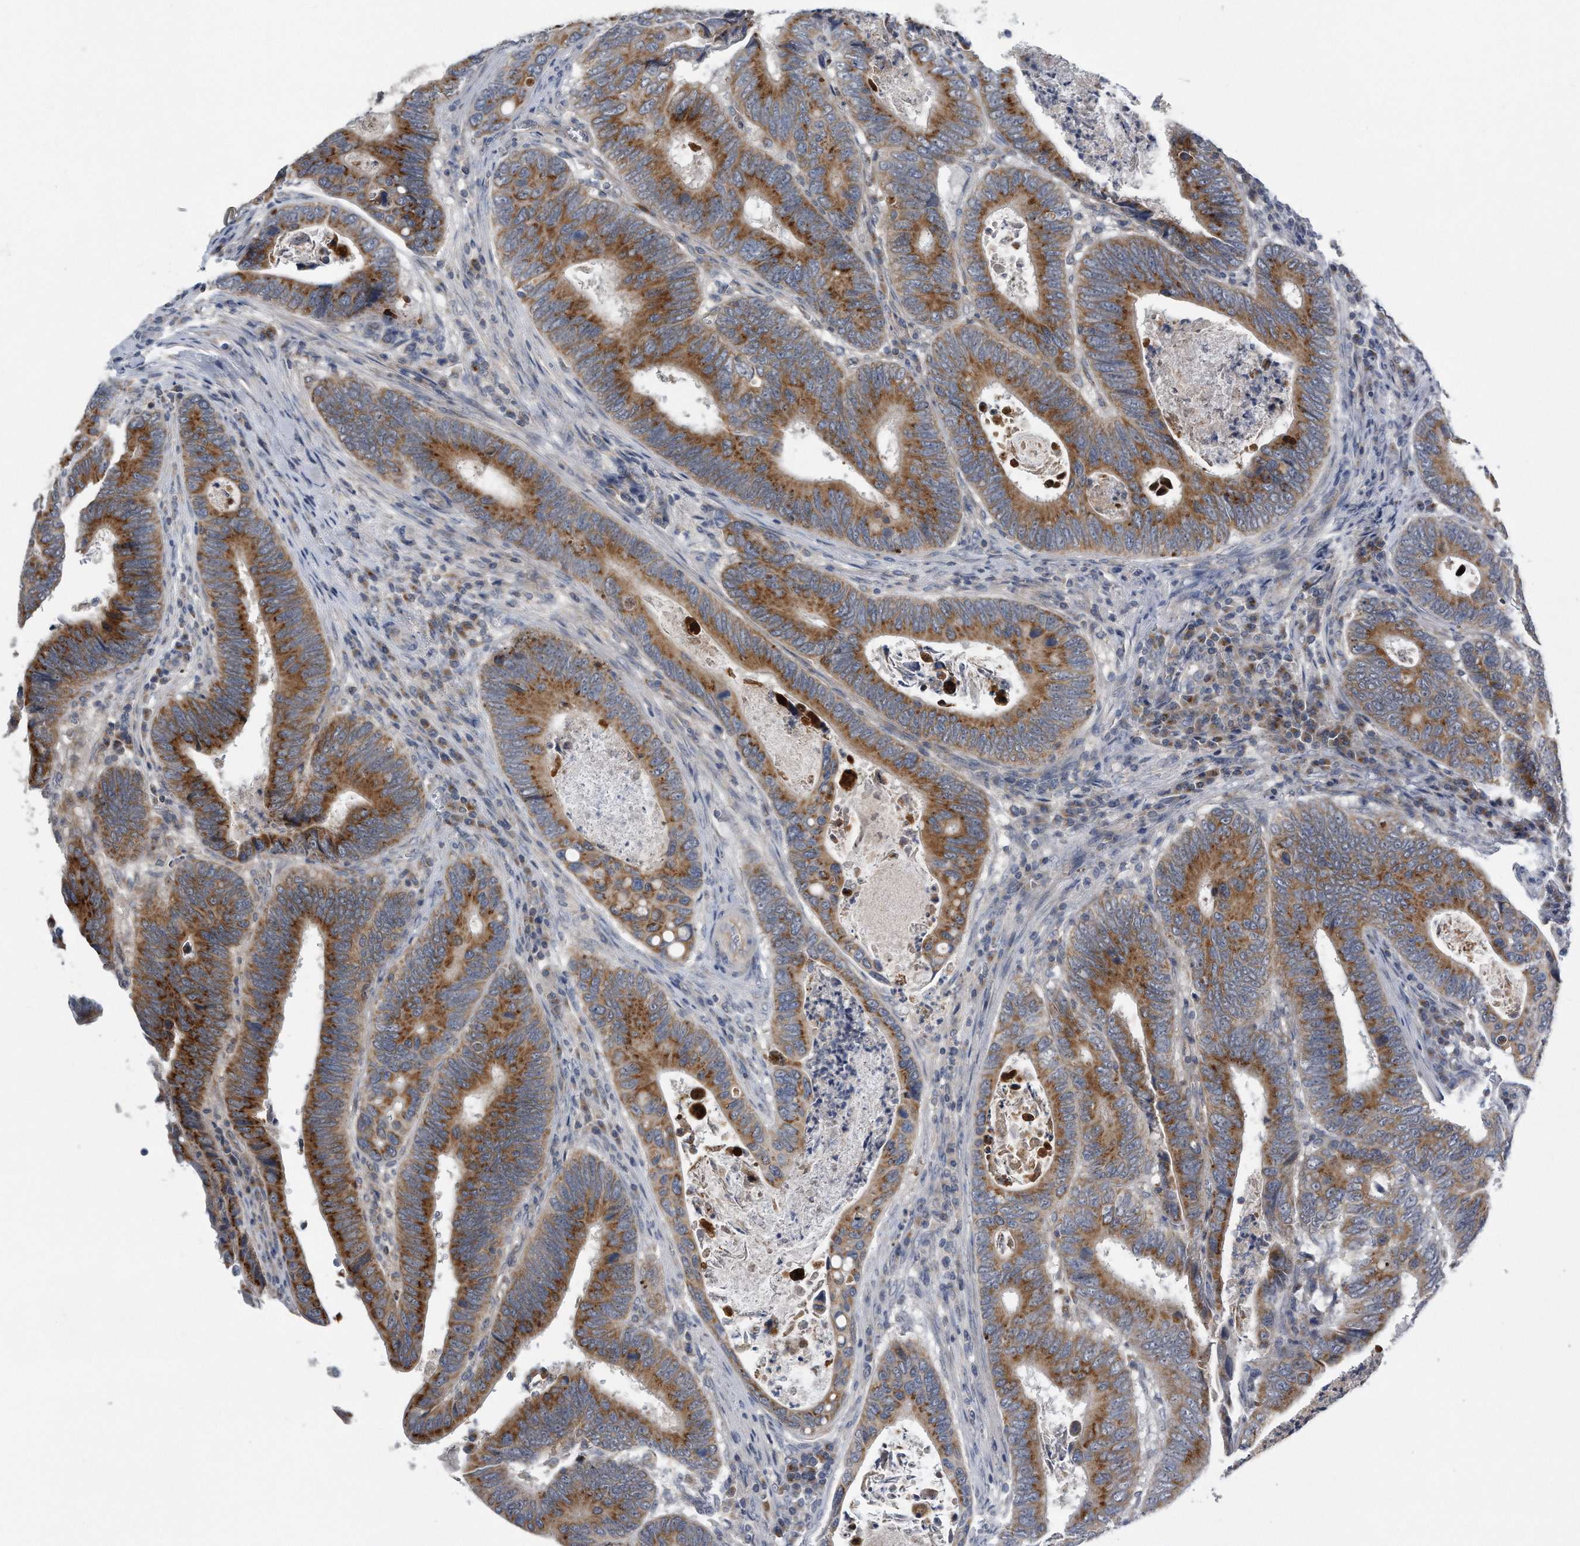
{"staining": {"intensity": "strong", "quantity": ">75%", "location": "cytoplasmic/membranous"}, "tissue": "colorectal cancer", "cell_type": "Tumor cells", "image_type": "cancer", "snomed": [{"axis": "morphology", "description": "Adenocarcinoma, NOS"}, {"axis": "topography", "description": "Colon"}], "caption": "Immunohistochemistry image of human adenocarcinoma (colorectal) stained for a protein (brown), which displays high levels of strong cytoplasmic/membranous staining in about >75% of tumor cells.", "gene": "LYRM4", "patient": {"sex": "male", "age": 72}}